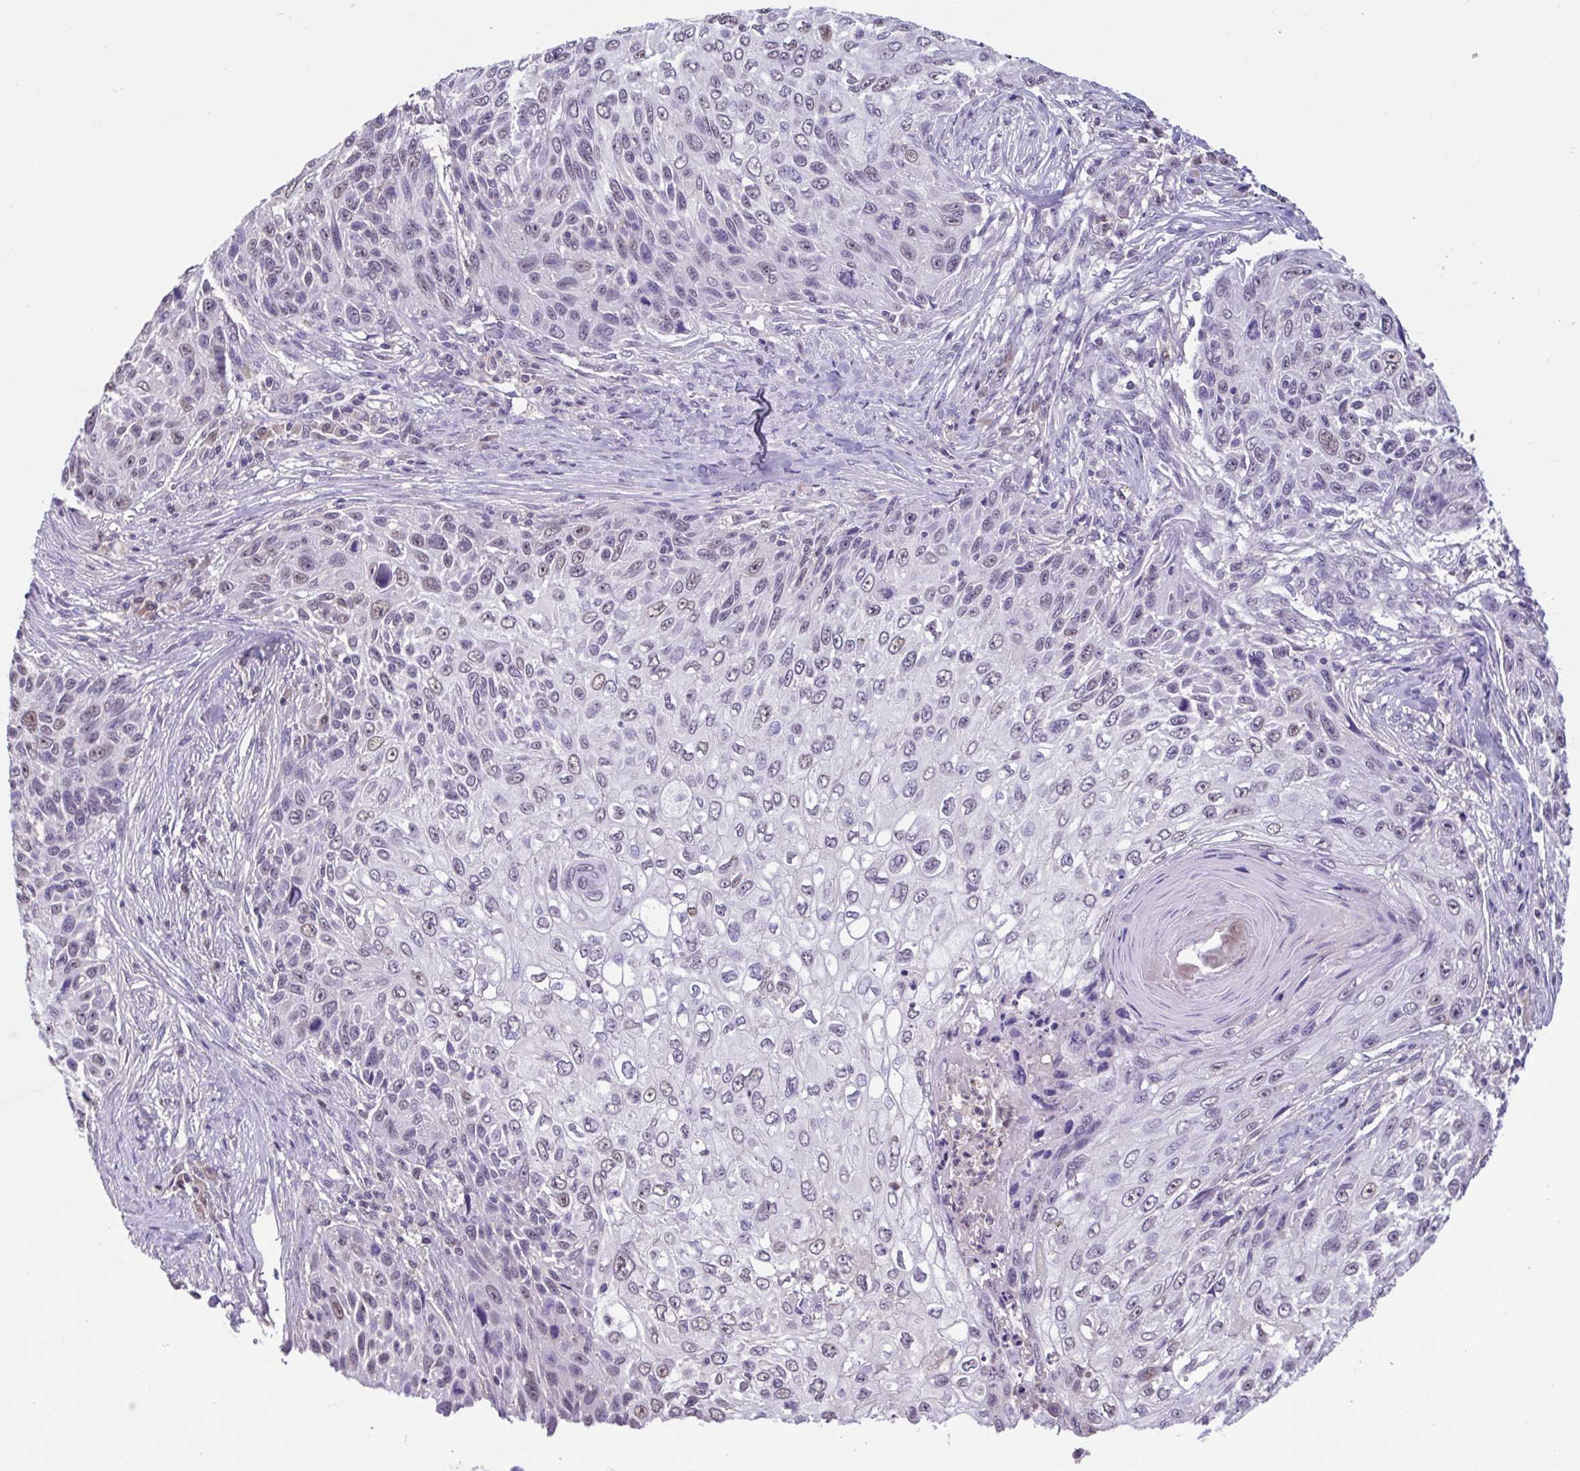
{"staining": {"intensity": "weak", "quantity": "<25%", "location": "nuclear"}, "tissue": "skin cancer", "cell_type": "Tumor cells", "image_type": "cancer", "snomed": [{"axis": "morphology", "description": "Squamous cell carcinoma, NOS"}, {"axis": "topography", "description": "Skin"}], "caption": "Immunohistochemistry image of neoplastic tissue: human skin squamous cell carcinoma stained with DAB (3,3'-diaminobenzidine) displays no significant protein staining in tumor cells. Brightfield microscopy of immunohistochemistry (IHC) stained with DAB (3,3'-diaminobenzidine) (brown) and hematoxylin (blue), captured at high magnification.", "gene": "ACTRT3", "patient": {"sex": "male", "age": 92}}